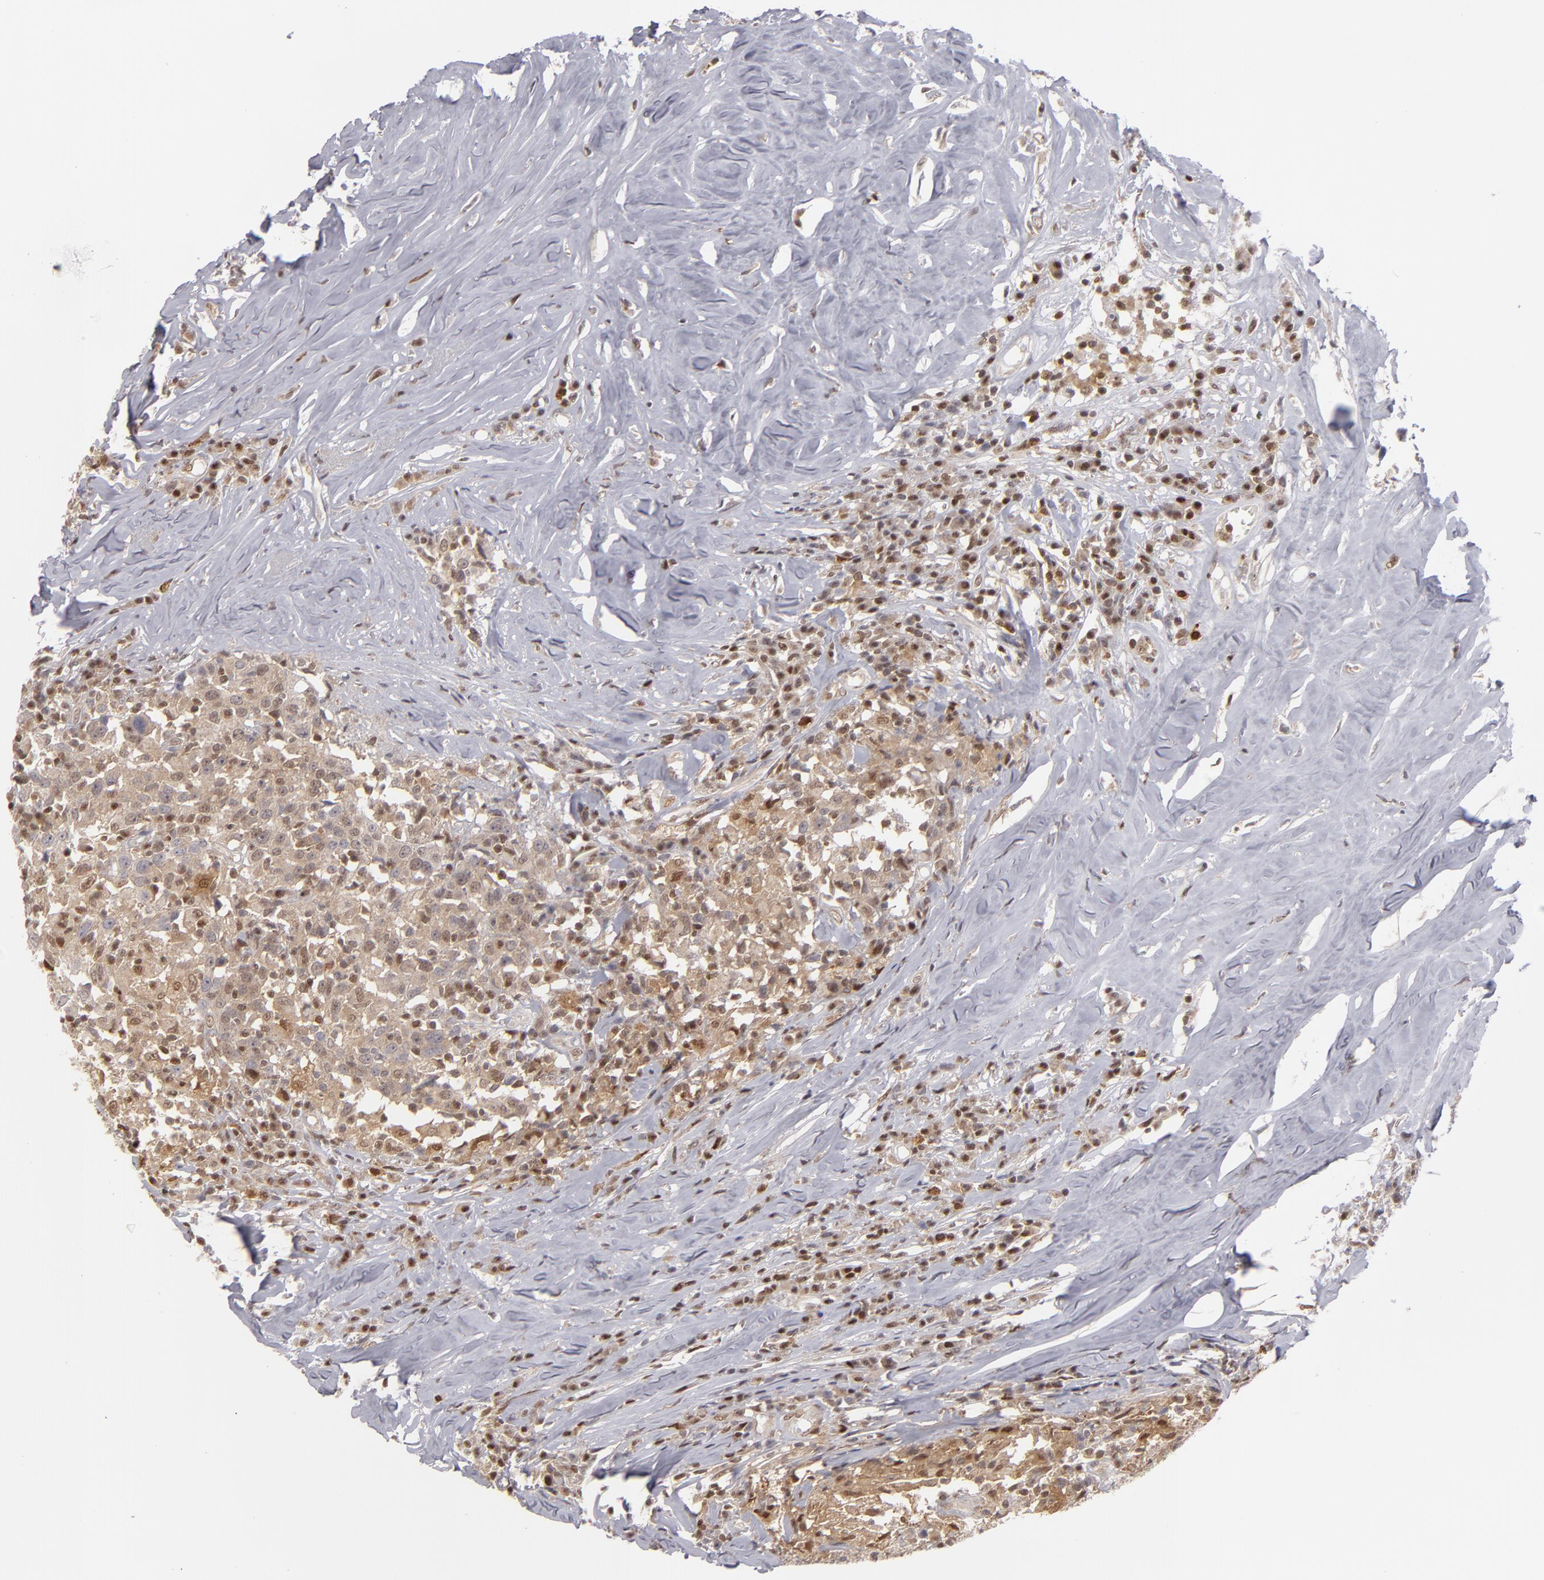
{"staining": {"intensity": "weak", "quantity": "<25%", "location": "cytoplasmic/membranous,nuclear"}, "tissue": "head and neck cancer", "cell_type": "Tumor cells", "image_type": "cancer", "snomed": [{"axis": "morphology", "description": "Adenocarcinoma, NOS"}, {"axis": "topography", "description": "Salivary gland"}, {"axis": "topography", "description": "Head-Neck"}], "caption": "This micrograph is of adenocarcinoma (head and neck) stained with immunohistochemistry (IHC) to label a protein in brown with the nuclei are counter-stained blue. There is no staining in tumor cells.", "gene": "GSR", "patient": {"sex": "female", "age": 65}}